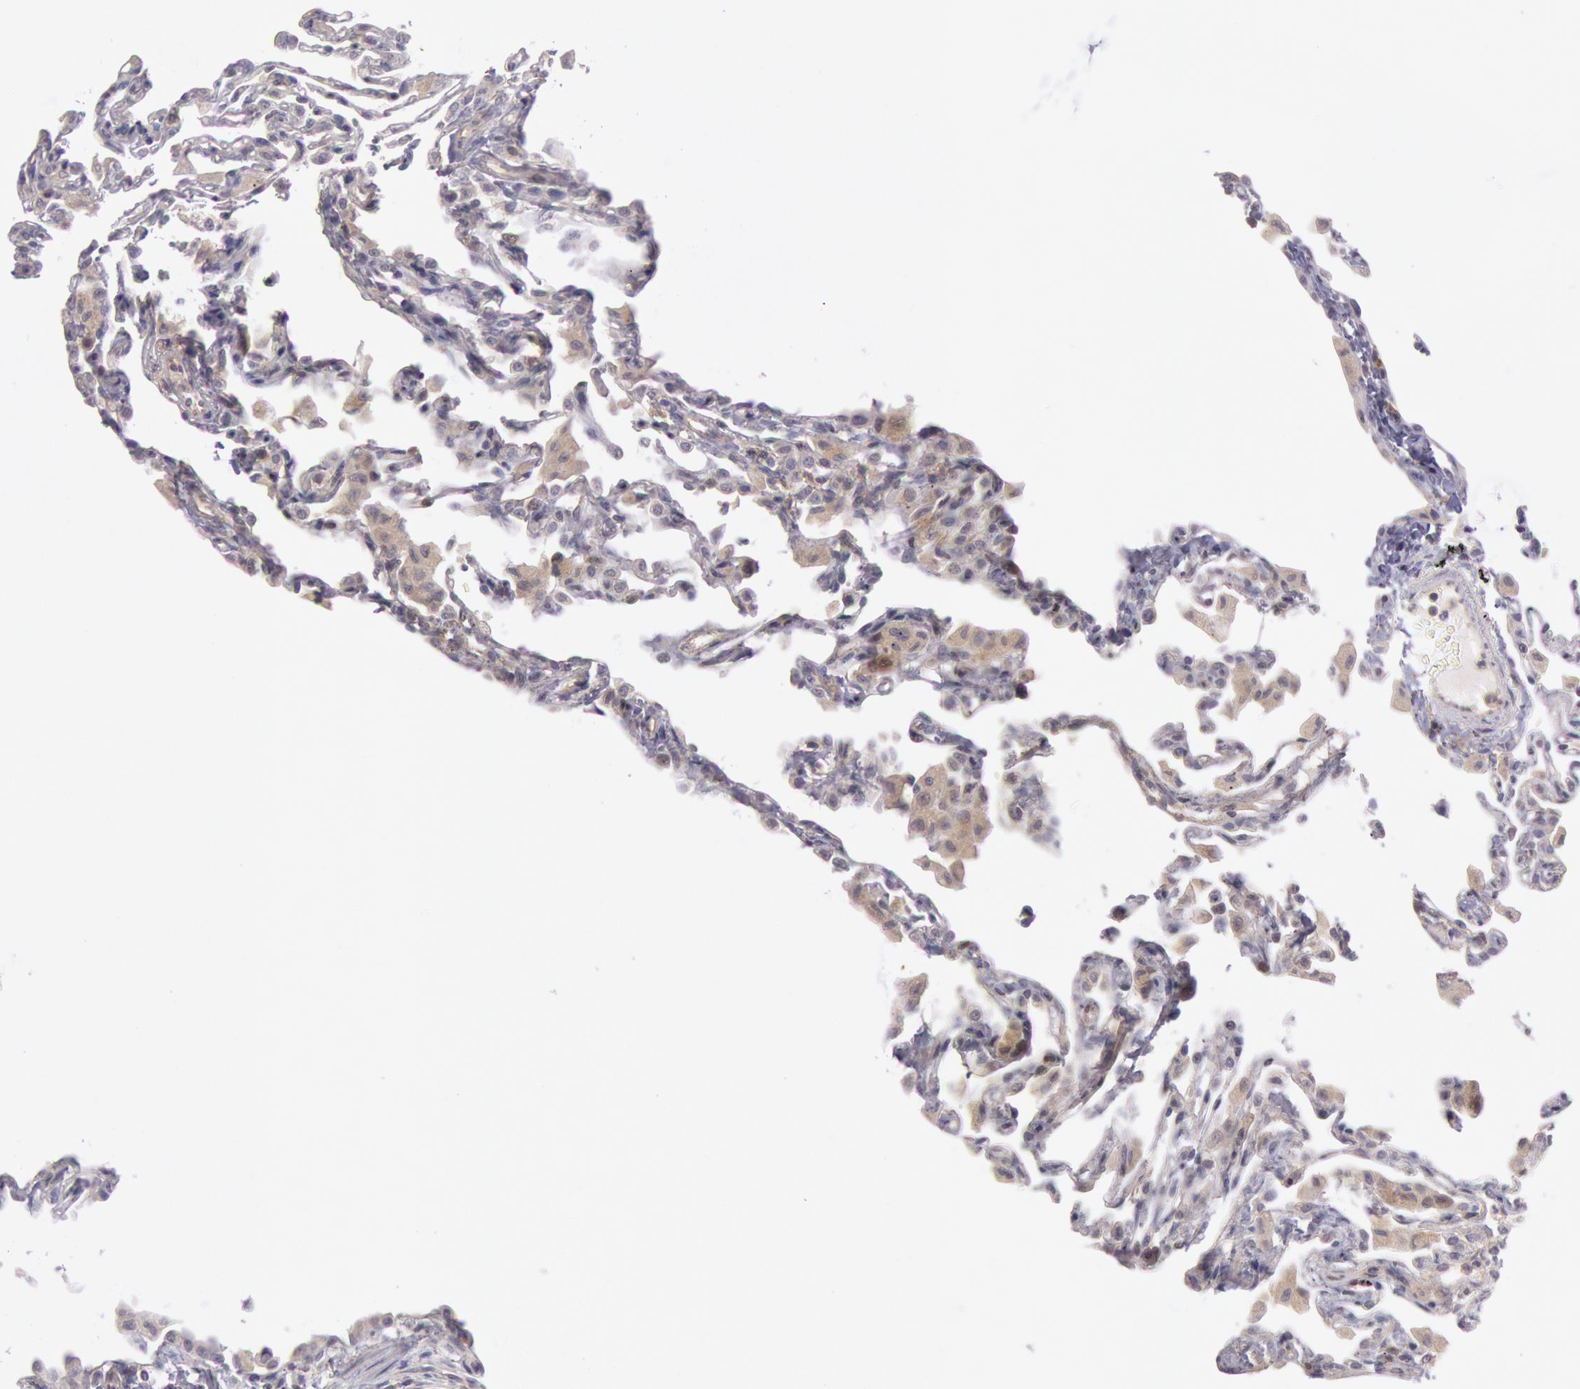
{"staining": {"intensity": "negative", "quantity": "none", "location": "none"}, "tissue": "lung", "cell_type": "Alveolar cells", "image_type": "normal", "snomed": [{"axis": "morphology", "description": "Normal tissue, NOS"}, {"axis": "topography", "description": "Lung"}], "caption": "DAB immunohistochemical staining of benign human lung displays no significant expression in alveolar cells.", "gene": "TRIB2", "patient": {"sex": "female", "age": 49}}